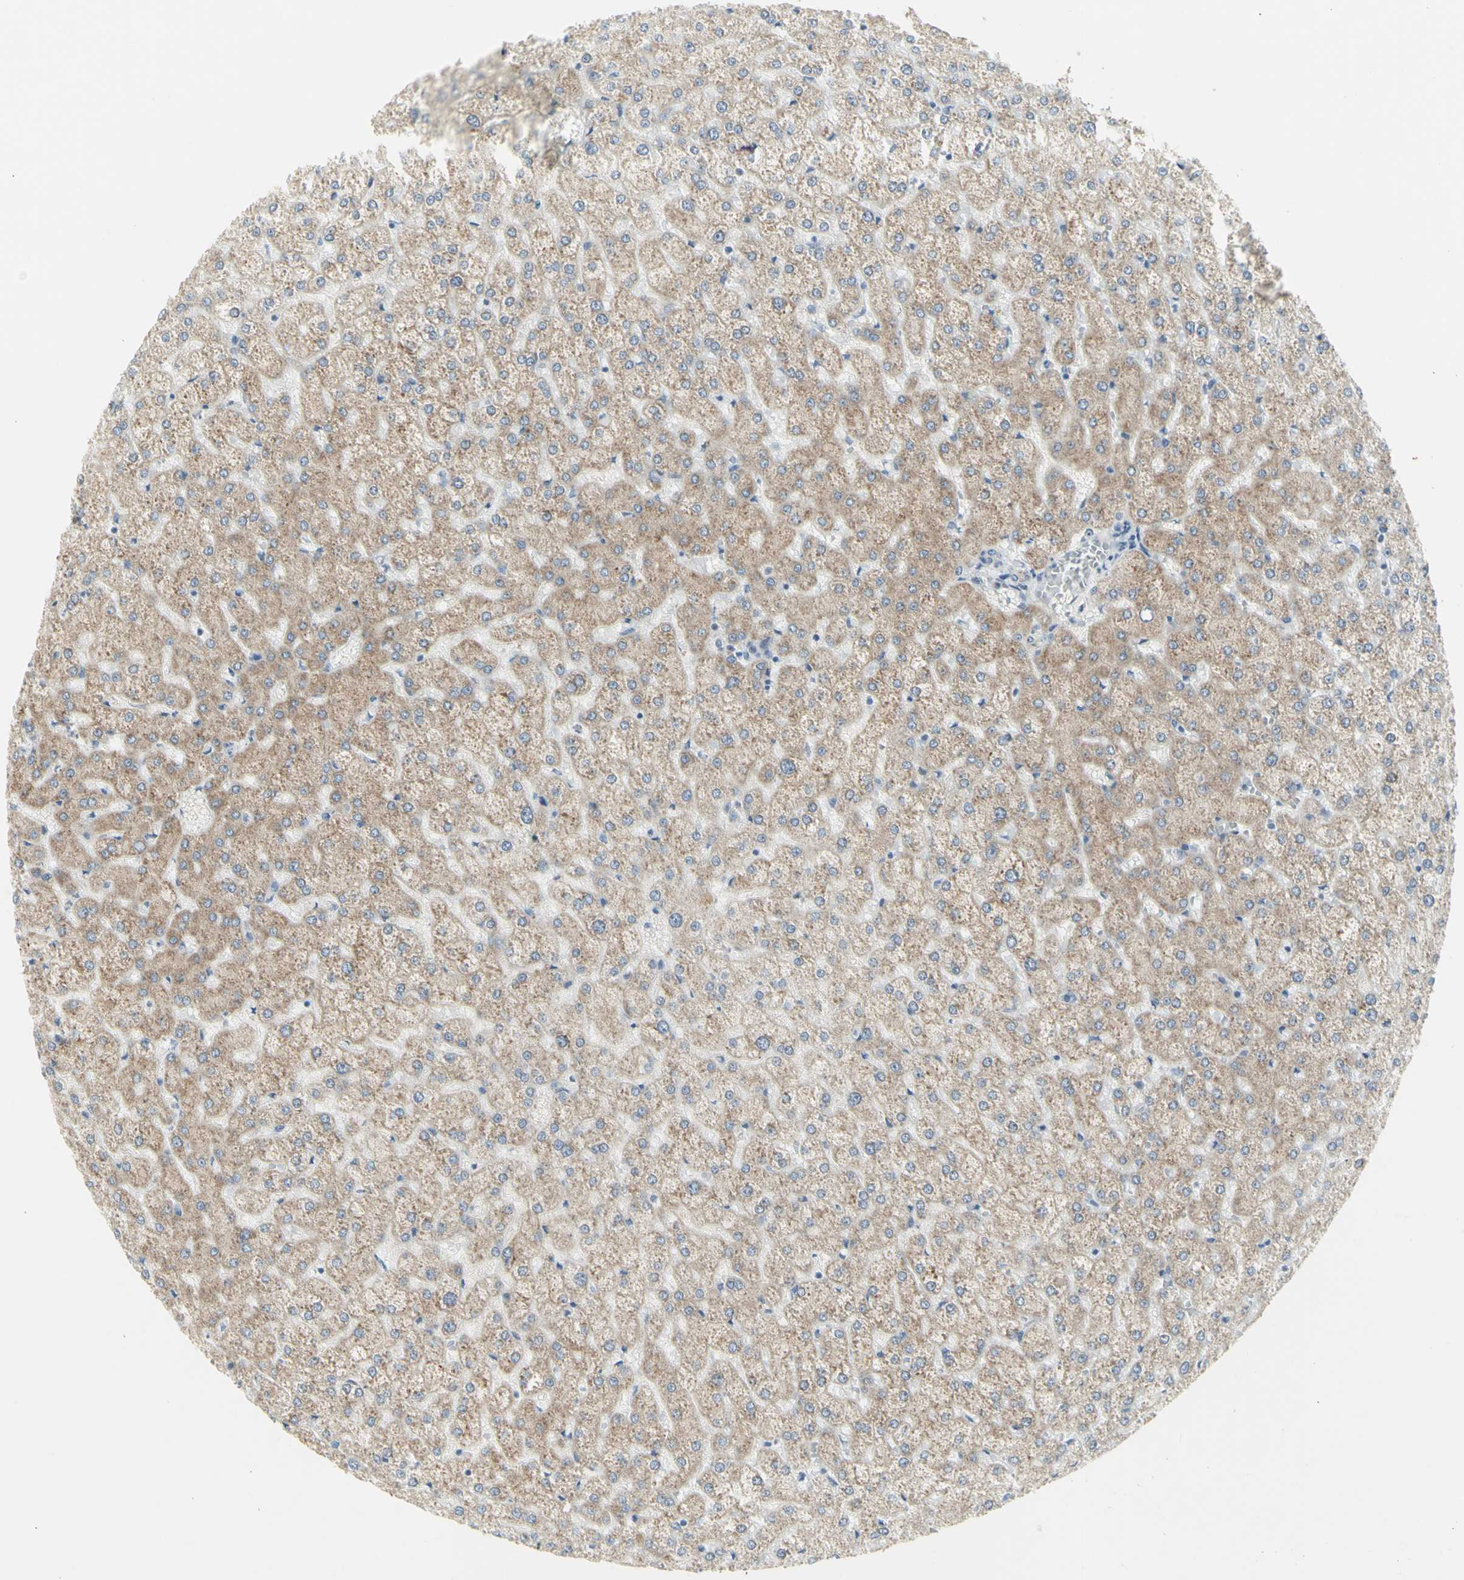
{"staining": {"intensity": "negative", "quantity": "none", "location": "none"}, "tissue": "liver", "cell_type": "Cholangiocytes", "image_type": "normal", "snomed": [{"axis": "morphology", "description": "Normal tissue, NOS"}, {"axis": "topography", "description": "Liver"}], "caption": "A high-resolution histopathology image shows IHC staining of normal liver, which exhibits no significant positivity in cholangiocytes.", "gene": "DHRS7B", "patient": {"sex": "female", "age": 32}}